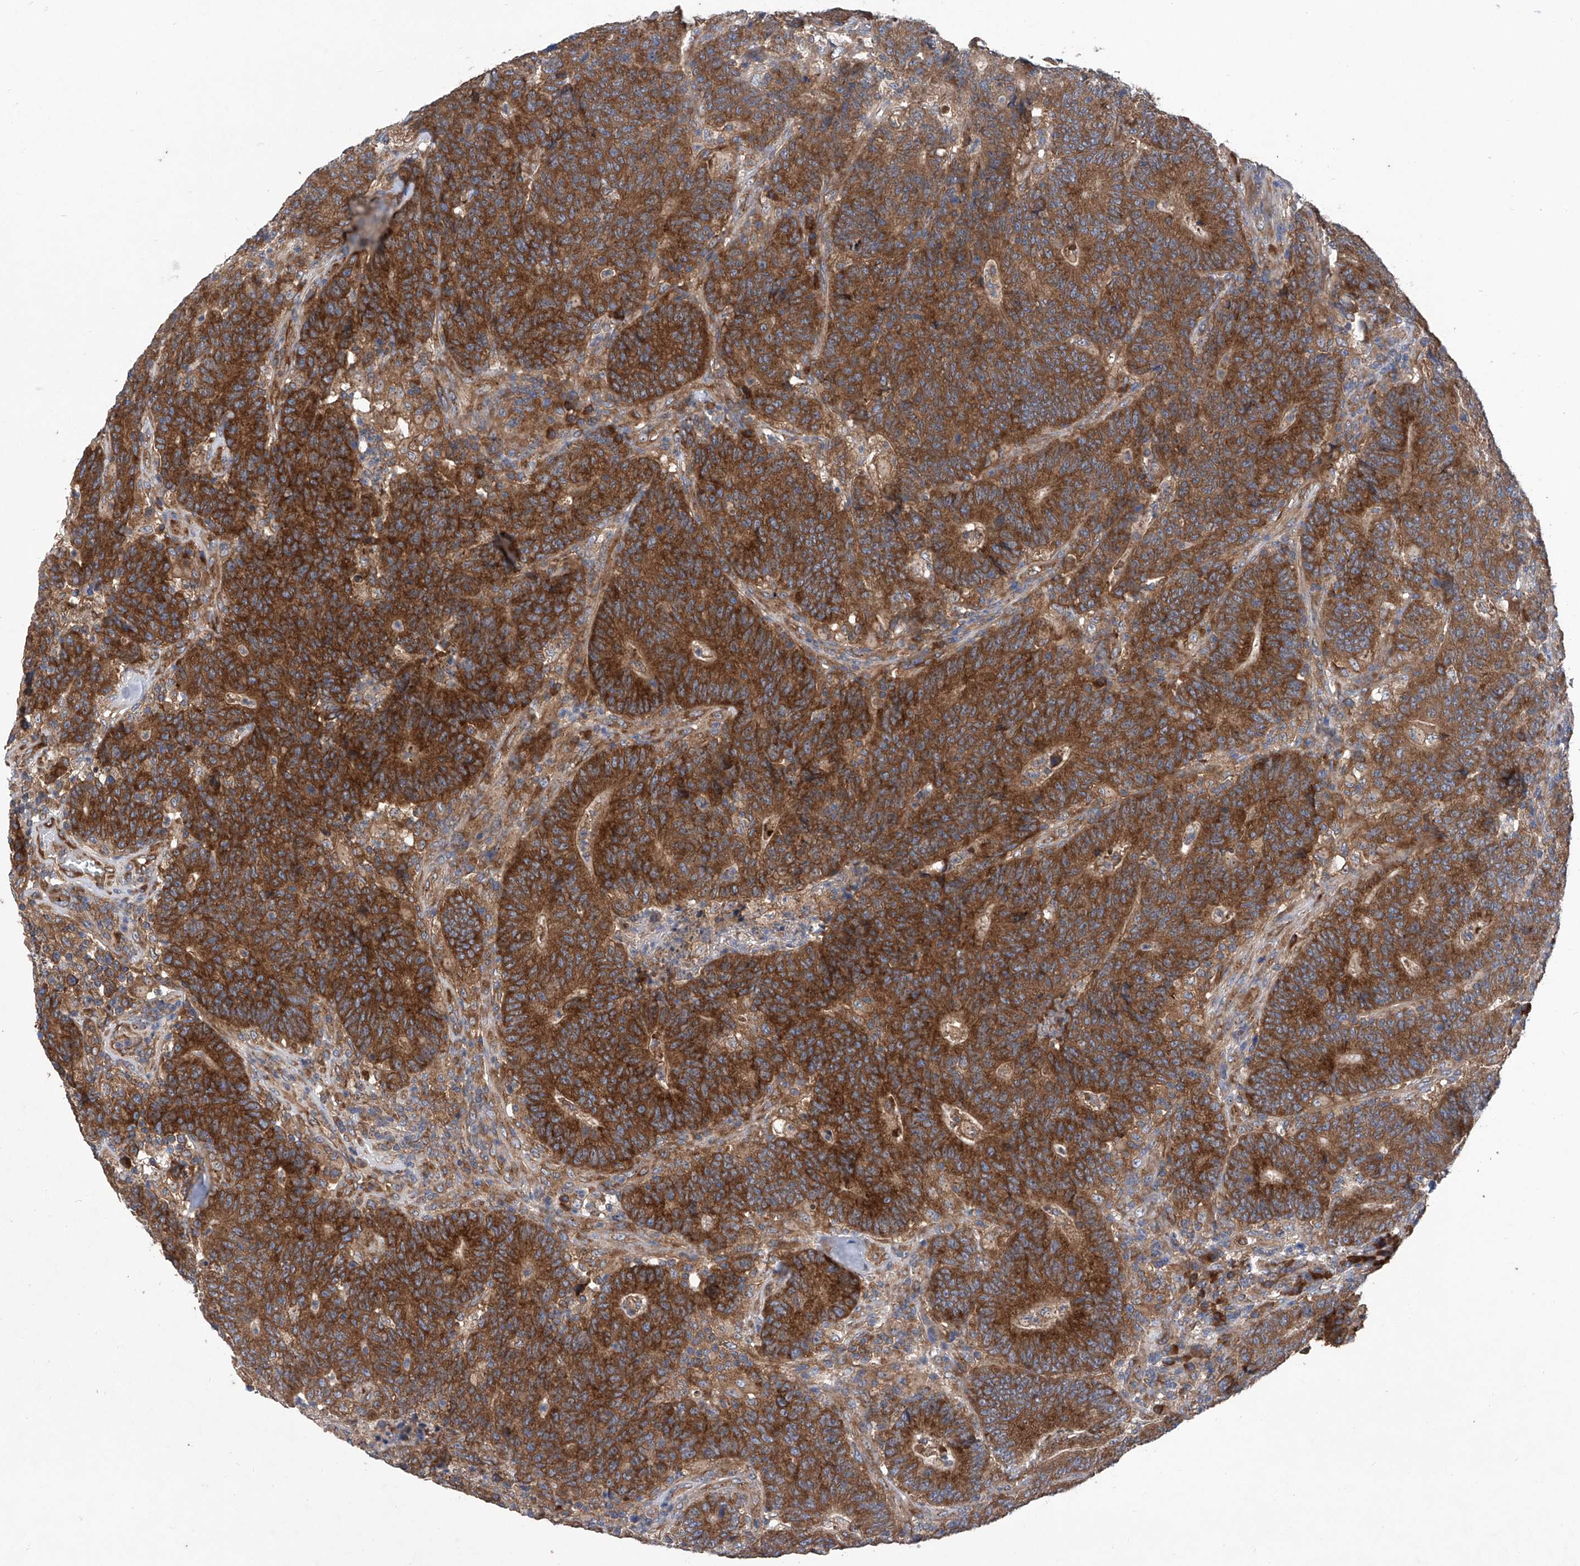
{"staining": {"intensity": "strong", "quantity": ">75%", "location": "cytoplasmic/membranous"}, "tissue": "colorectal cancer", "cell_type": "Tumor cells", "image_type": "cancer", "snomed": [{"axis": "morphology", "description": "Normal tissue, NOS"}, {"axis": "morphology", "description": "Adenocarcinoma, NOS"}, {"axis": "topography", "description": "Colon"}], "caption": "Protein positivity by immunohistochemistry (IHC) exhibits strong cytoplasmic/membranous expression in about >75% of tumor cells in colorectal cancer.", "gene": "ASCC3", "patient": {"sex": "female", "age": 75}}